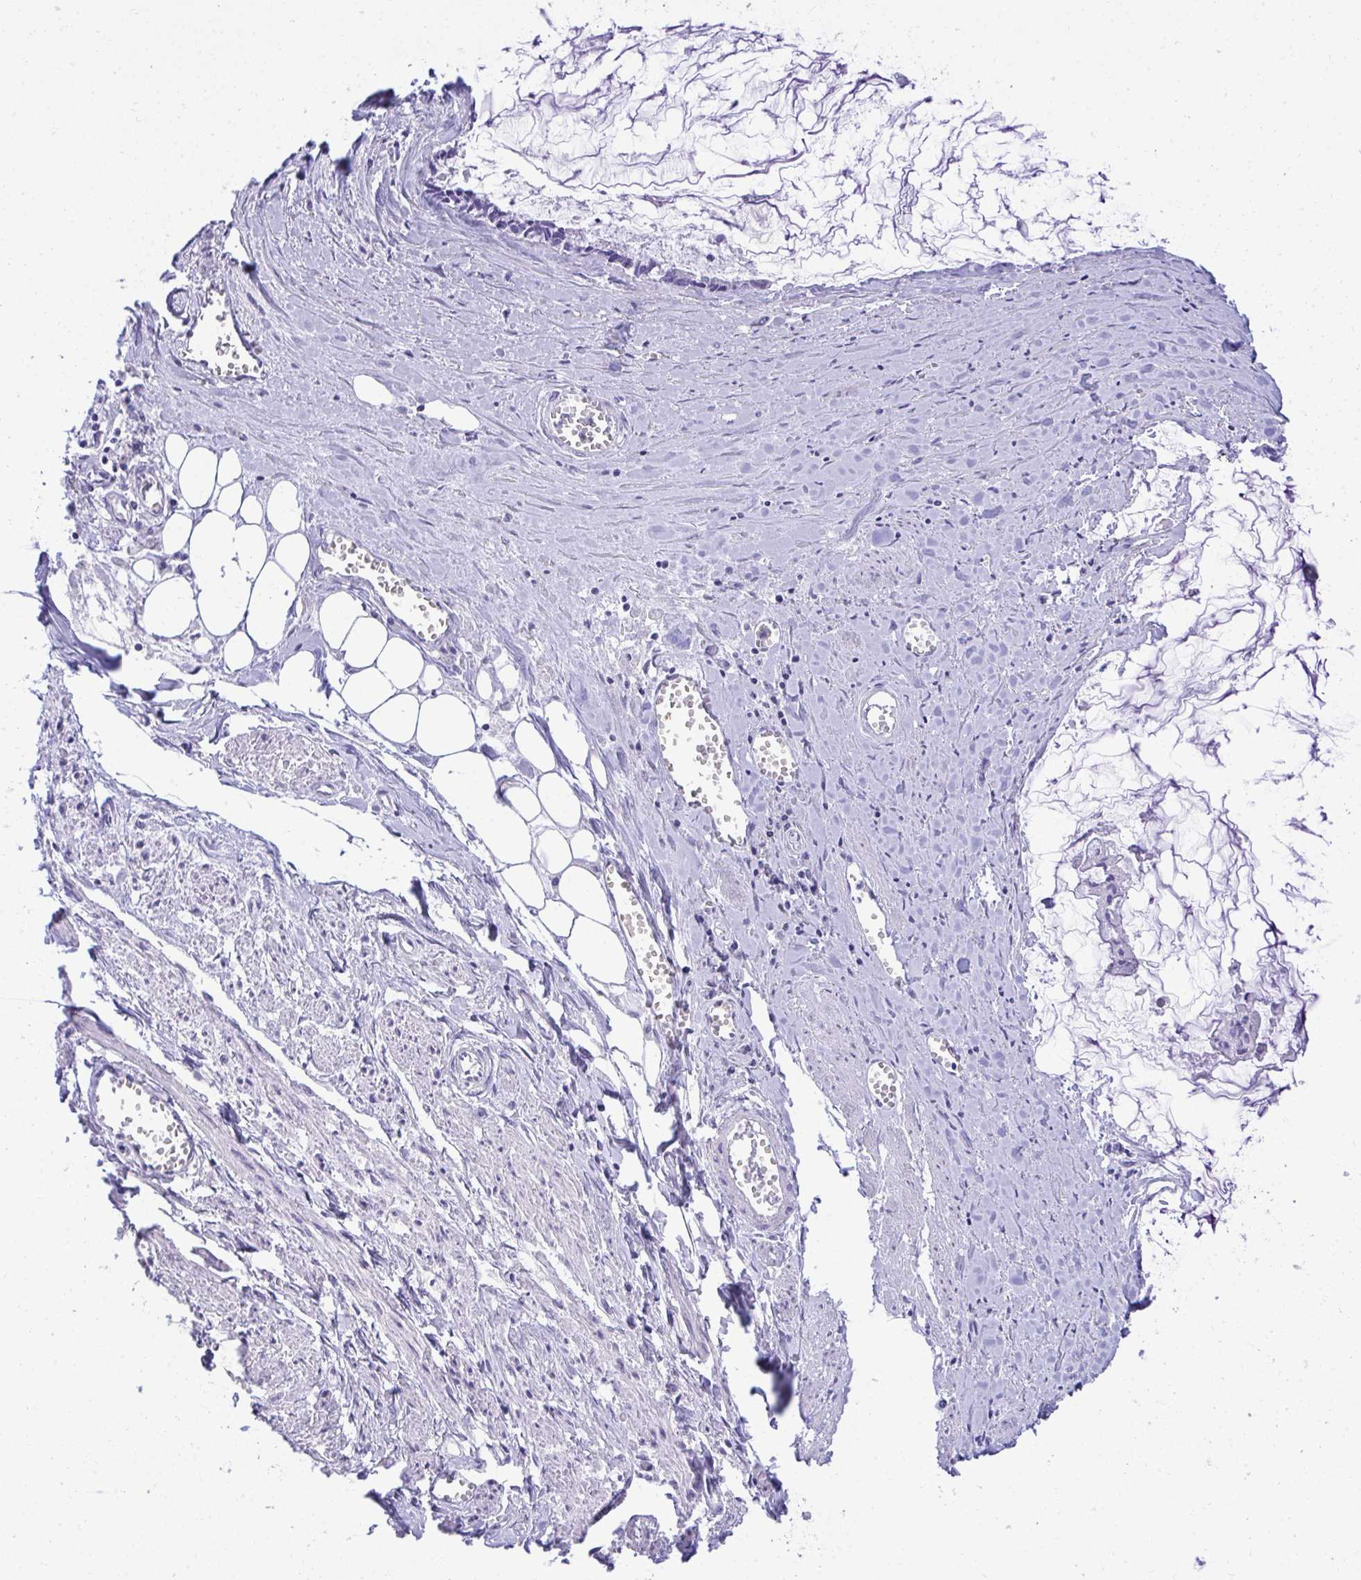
{"staining": {"intensity": "negative", "quantity": "none", "location": "none"}, "tissue": "ovarian cancer", "cell_type": "Tumor cells", "image_type": "cancer", "snomed": [{"axis": "morphology", "description": "Cystadenocarcinoma, mucinous, NOS"}, {"axis": "topography", "description": "Ovary"}], "caption": "DAB (3,3'-diaminobenzidine) immunohistochemical staining of mucinous cystadenocarcinoma (ovarian) reveals no significant staining in tumor cells.", "gene": "PGM2L1", "patient": {"sex": "female", "age": 90}}